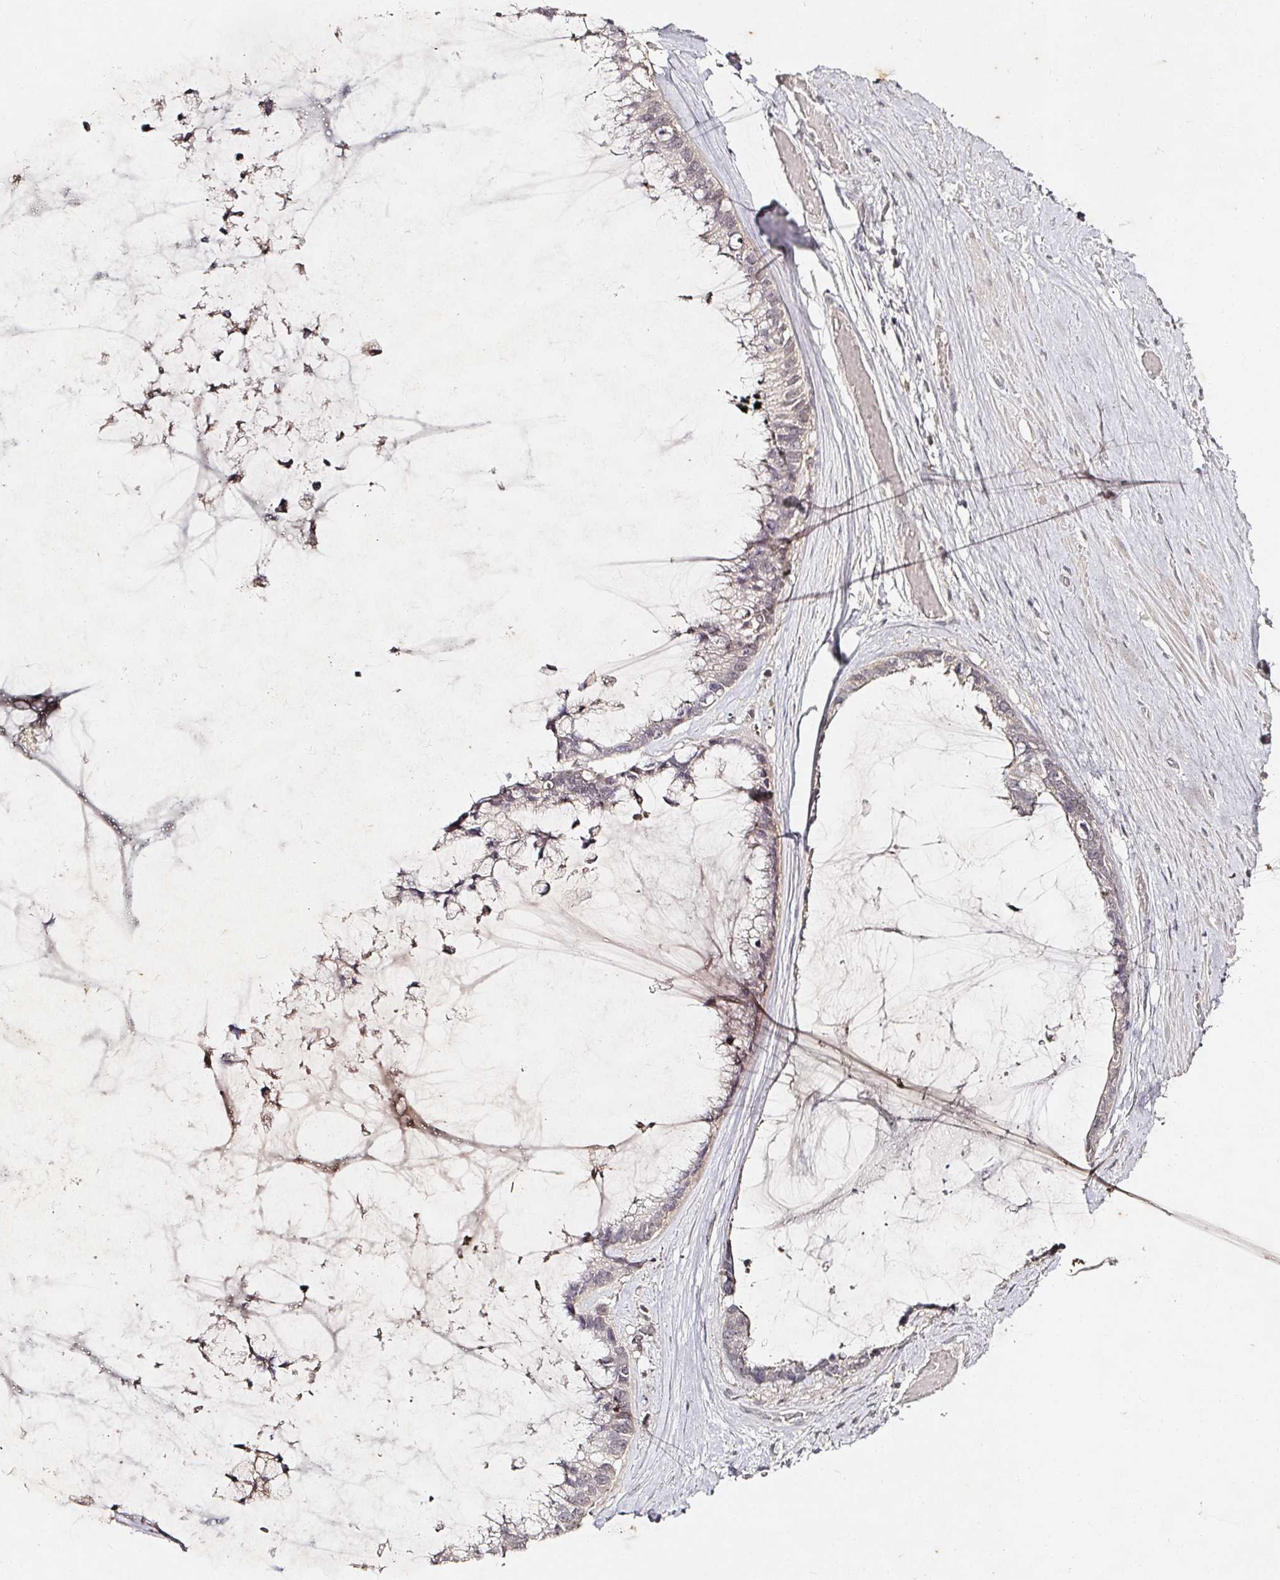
{"staining": {"intensity": "weak", "quantity": "<25%", "location": "cytoplasmic/membranous"}, "tissue": "ovarian cancer", "cell_type": "Tumor cells", "image_type": "cancer", "snomed": [{"axis": "morphology", "description": "Cystadenocarcinoma, mucinous, NOS"}, {"axis": "topography", "description": "Ovary"}], "caption": "The immunohistochemistry (IHC) histopathology image has no significant expression in tumor cells of ovarian mucinous cystadenocarcinoma tissue.", "gene": "CAPN5", "patient": {"sex": "female", "age": 39}}